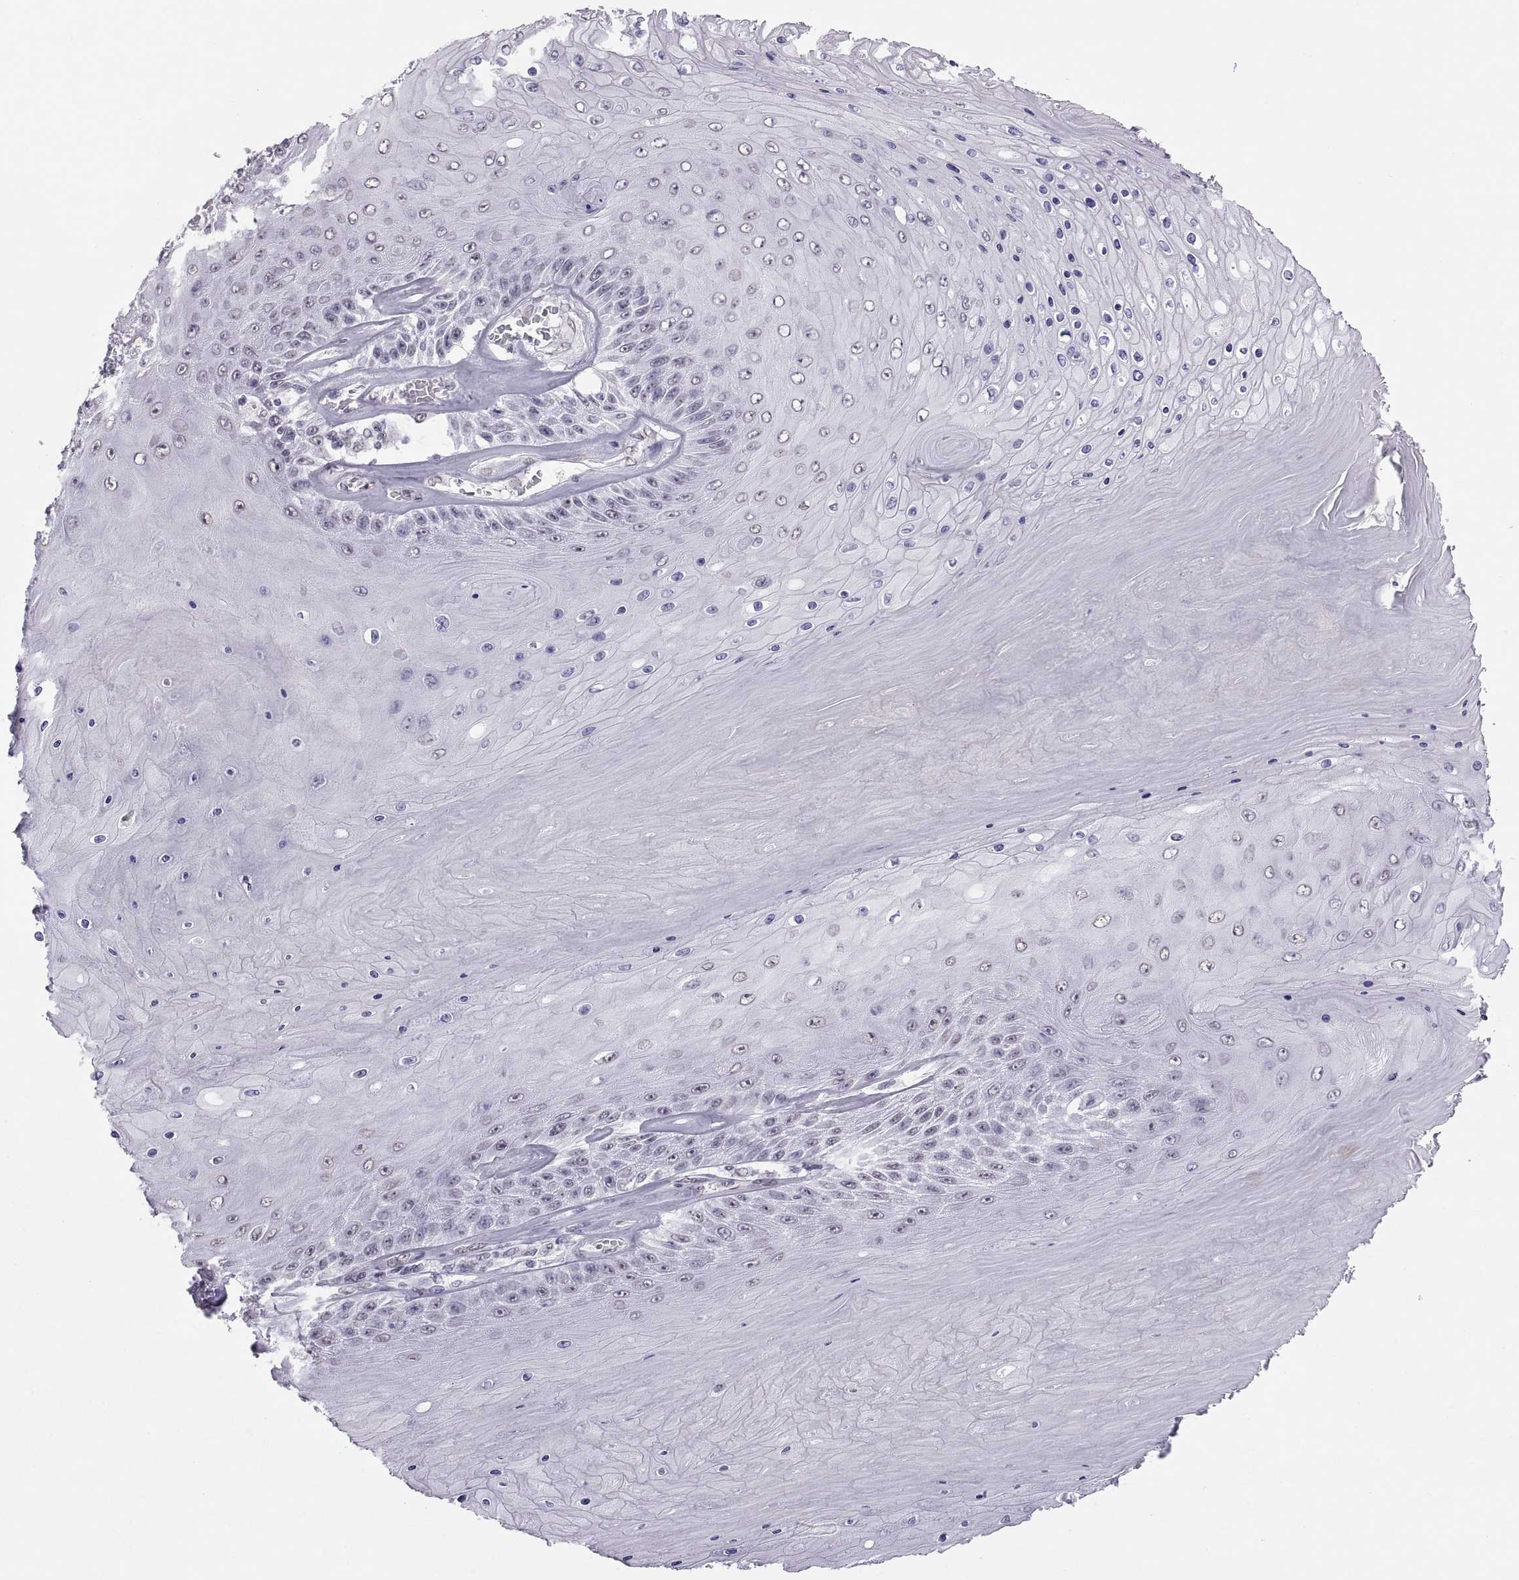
{"staining": {"intensity": "negative", "quantity": "none", "location": "none"}, "tissue": "skin cancer", "cell_type": "Tumor cells", "image_type": "cancer", "snomed": [{"axis": "morphology", "description": "Squamous cell carcinoma, NOS"}, {"axis": "topography", "description": "Skin"}], "caption": "Immunohistochemistry (IHC) micrograph of squamous cell carcinoma (skin) stained for a protein (brown), which shows no positivity in tumor cells.", "gene": "CARTPT", "patient": {"sex": "male", "age": 62}}